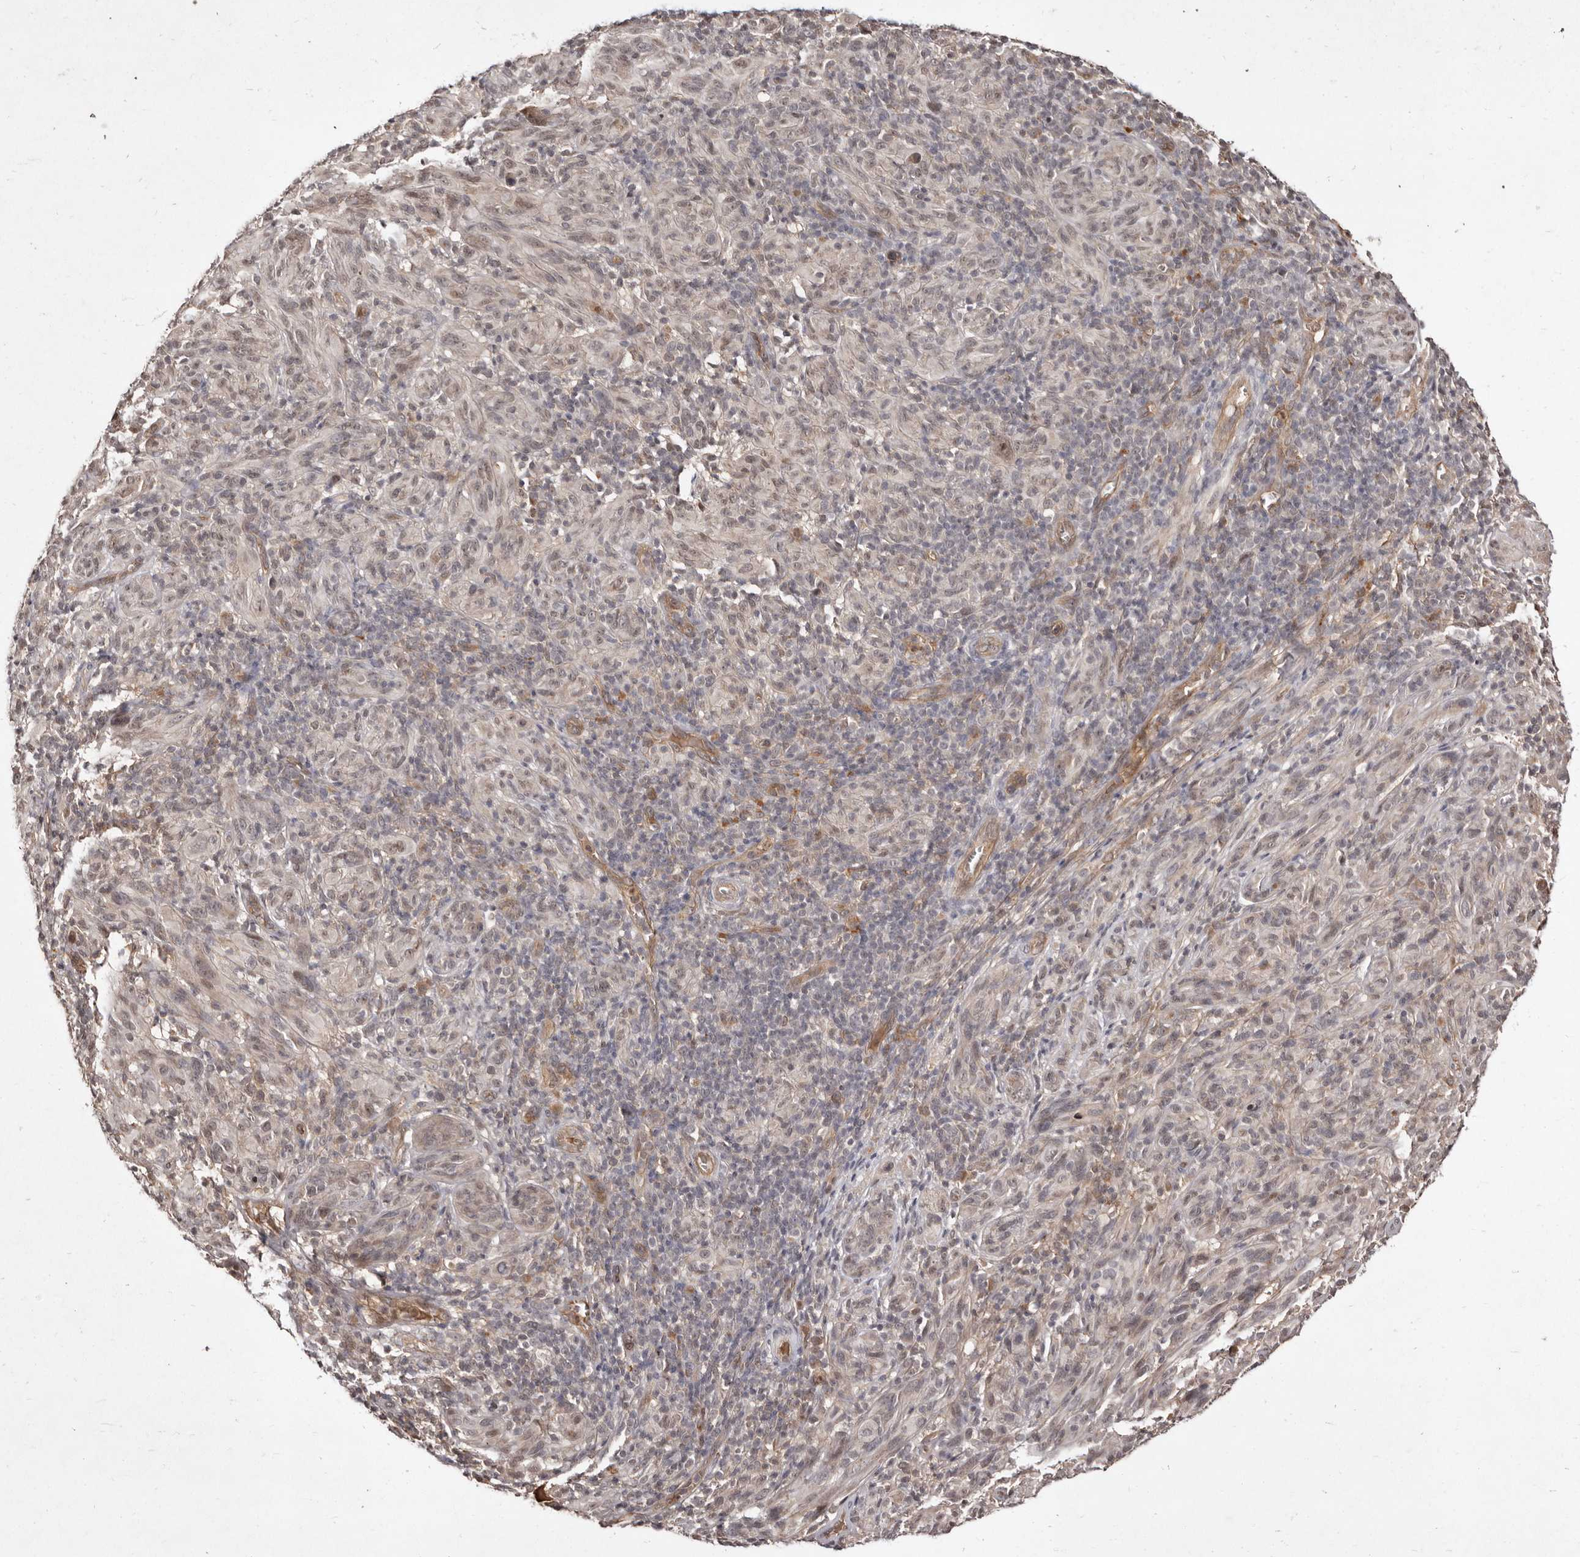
{"staining": {"intensity": "weak", "quantity": "25%-75%", "location": "nuclear"}, "tissue": "melanoma", "cell_type": "Tumor cells", "image_type": "cancer", "snomed": [{"axis": "morphology", "description": "Malignant melanoma, NOS"}, {"axis": "topography", "description": "Skin of head"}], "caption": "Tumor cells show low levels of weak nuclear expression in approximately 25%-75% of cells in malignant melanoma. The staining is performed using DAB brown chromogen to label protein expression. The nuclei are counter-stained blue using hematoxylin.", "gene": "LCORL", "patient": {"sex": "male", "age": 96}}